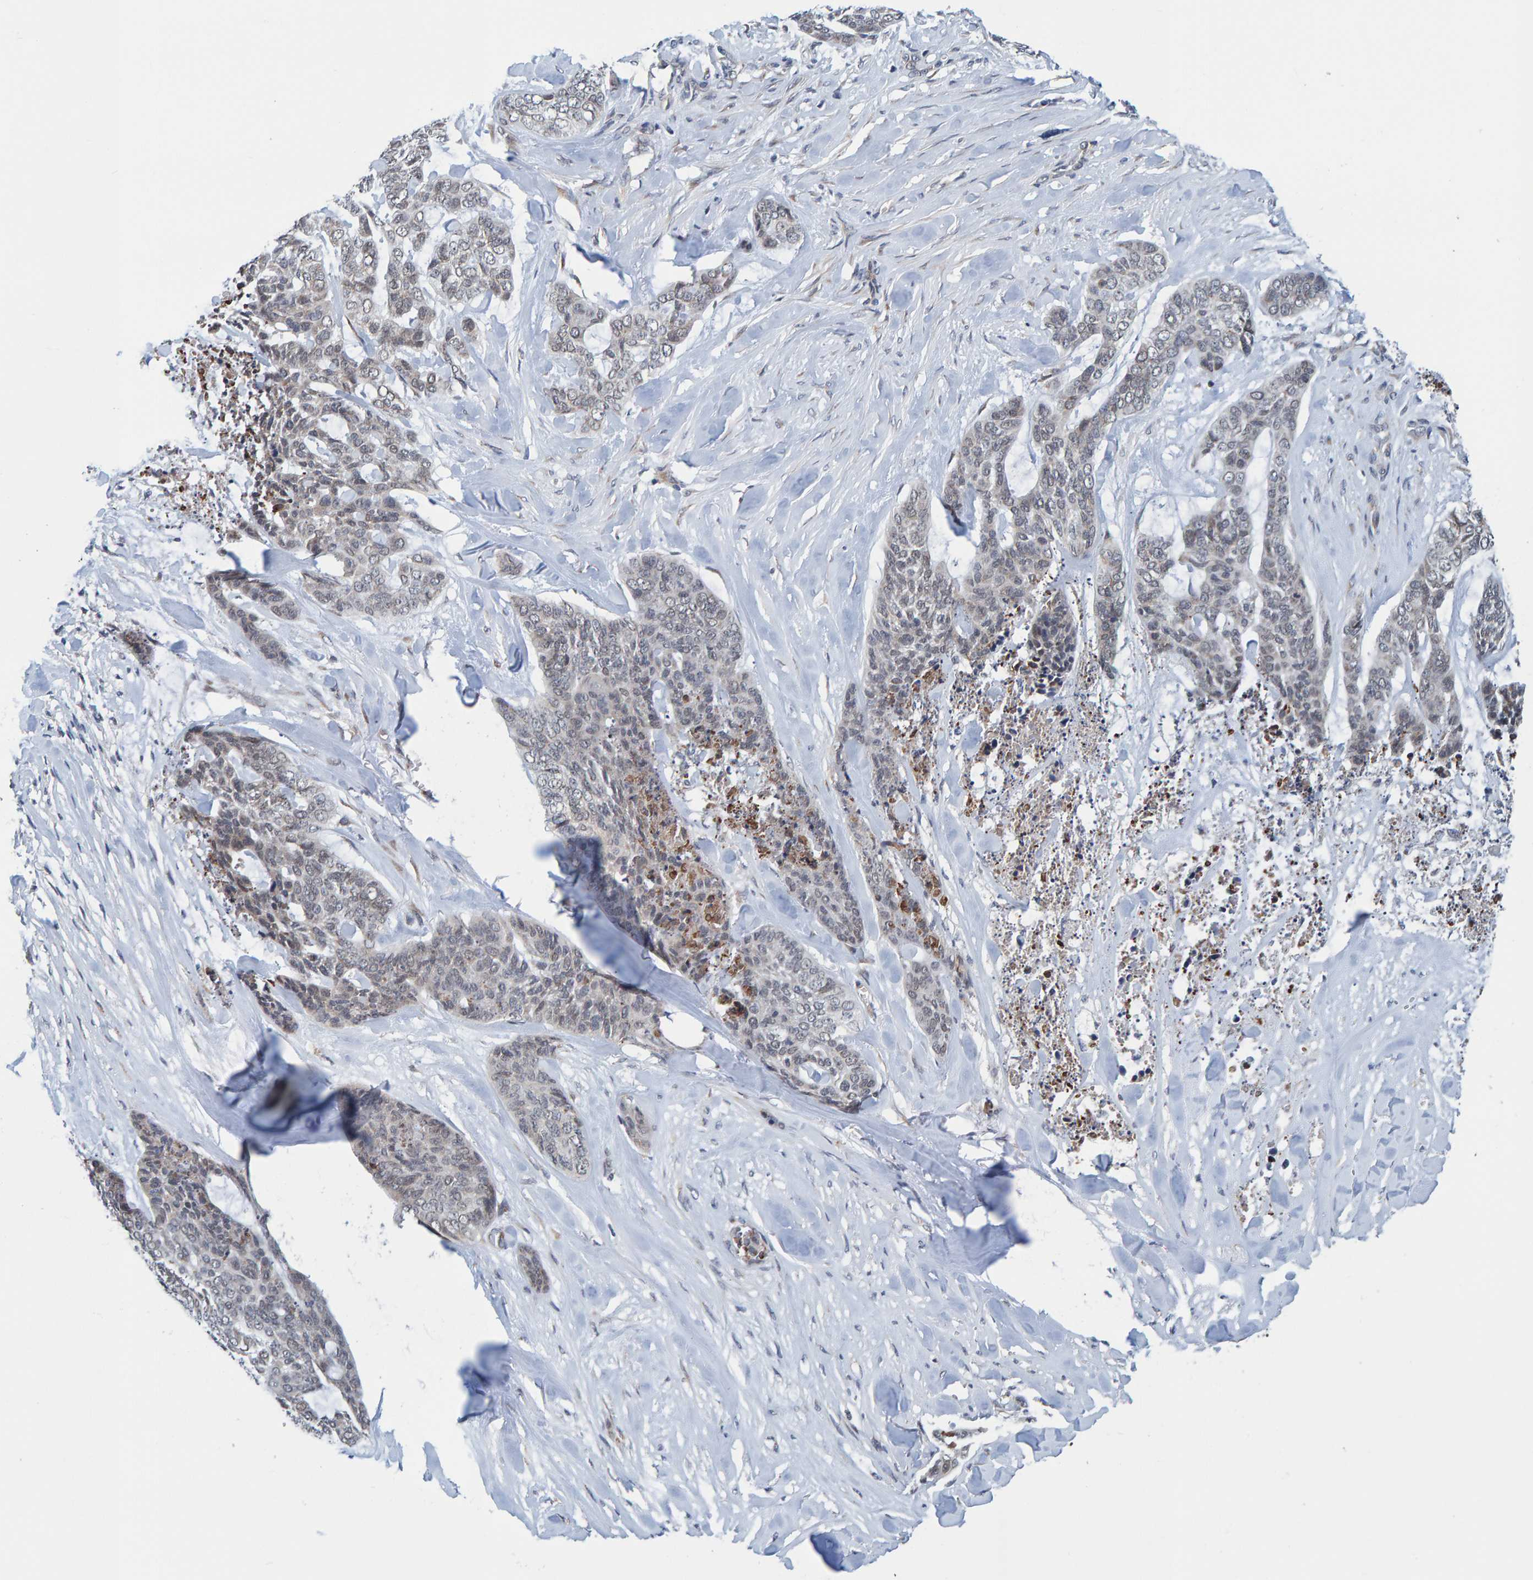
{"staining": {"intensity": "weak", "quantity": "<25%", "location": "cytoplasmic/membranous"}, "tissue": "skin cancer", "cell_type": "Tumor cells", "image_type": "cancer", "snomed": [{"axis": "morphology", "description": "Basal cell carcinoma"}, {"axis": "topography", "description": "Skin"}], "caption": "A high-resolution photomicrograph shows immunohistochemistry staining of basal cell carcinoma (skin), which reveals no significant expression in tumor cells. The staining is performed using DAB (3,3'-diaminobenzidine) brown chromogen with nuclei counter-stained in using hematoxylin.", "gene": "SCRN2", "patient": {"sex": "female", "age": 64}}